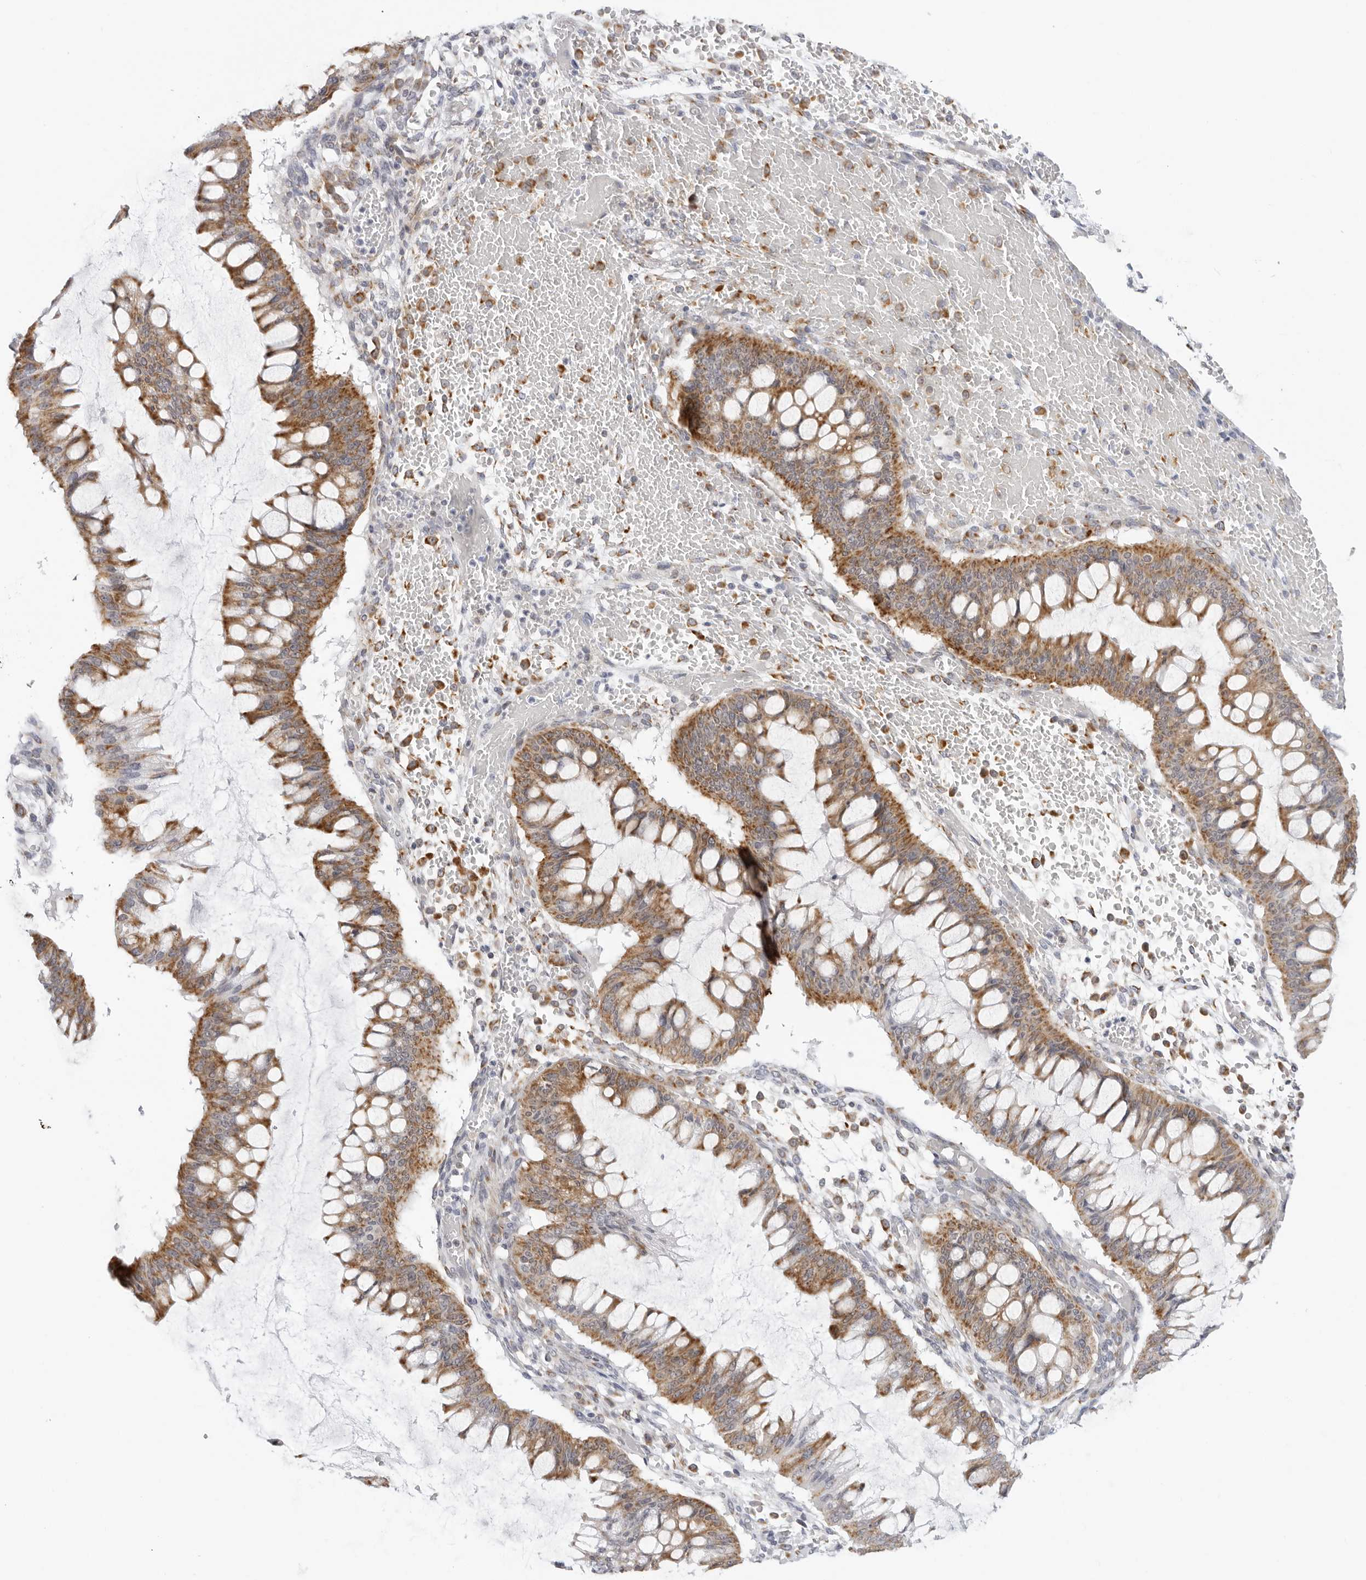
{"staining": {"intensity": "moderate", "quantity": ">75%", "location": "cytoplasmic/membranous"}, "tissue": "ovarian cancer", "cell_type": "Tumor cells", "image_type": "cancer", "snomed": [{"axis": "morphology", "description": "Cystadenocarcinoma, mucinous, NOS"}, {"axis": "topography", "description": "Ovary"}], "caption": "A high-resolution photomicrograph shows immunohistochemistry staining of ovarian cancer (mucinous cystadenocarcinoma), which demonstrates moderate cytoplasmic/membranous expression in about >75% of tumor cells. (IHC, brightfield microscopy, high magnification).", "gene": "CIART", "patient": {"sex": "female", "age": 73}}